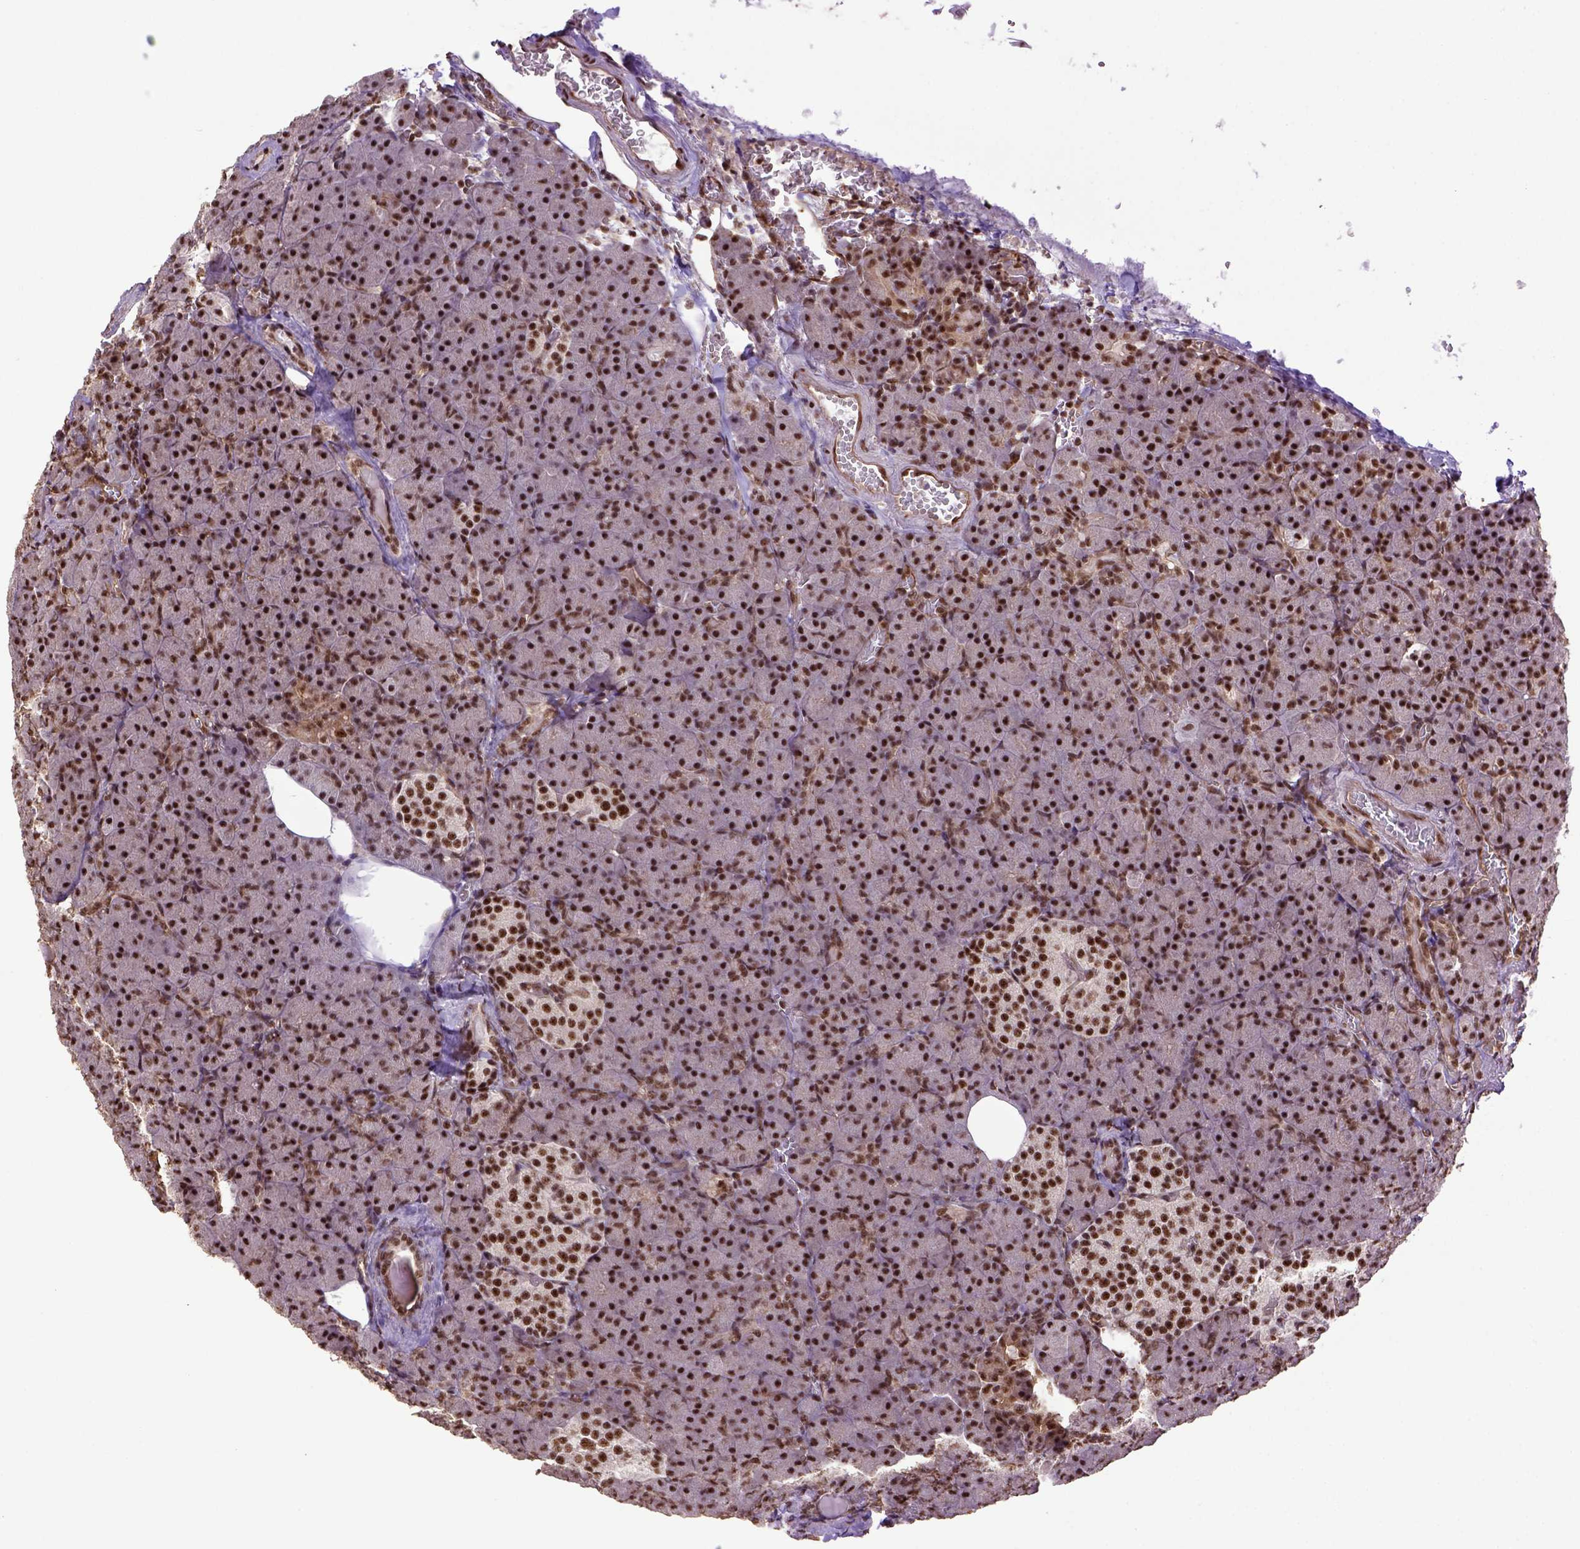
{"staining": {"intensity": "strong", "quantity": ">75%", "location": "nuclear"}, "tissue": "pancreas", "cell_type": "Exocrine glandular cells", "image_type": "normal", "snomed": [{"axis": "morphology", "description": "Normal tissue, NOS"}, {"axis": "topography", "description": "Pancreas"}], "caption": "IHC of unremarkable human pancreas exhibits high levels of strong nuclear staining in about >75% of exocrine glandular cells. (IHC, brightfield microscopy, high magnification).", "gene": "PPIG", "patient": {"sex": "female", "age": 74}}